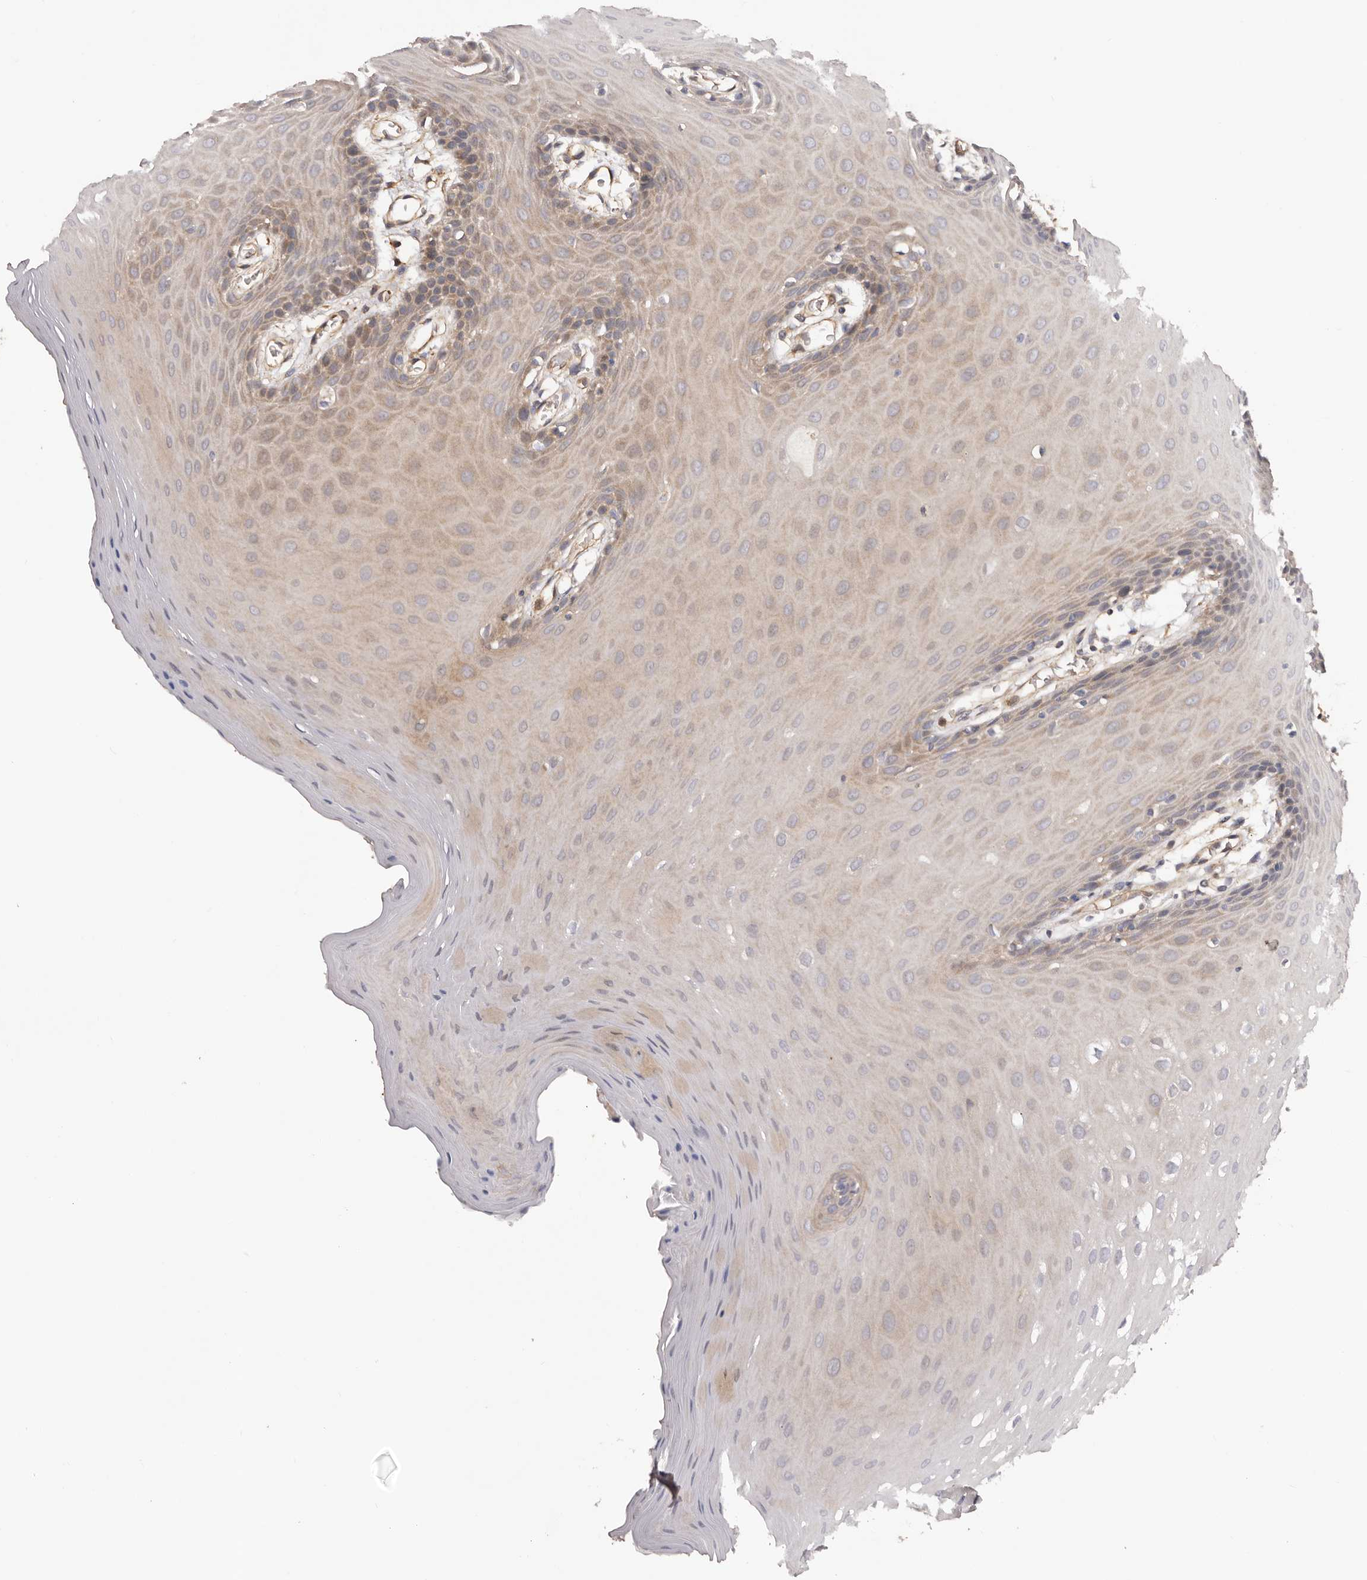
{"staining": {"intensity": "weak", "quantity": "25%-75%", "location": "cytoplasmic/membranous"}, "tissue": "oral mucosa", "cell_type": "Squamous epithelial cells", "image_type": "normal", "snomed": [{"axis": "morphology", "description": "Normal tissue, NOS"}, {"axis": "morphology", "description": "Squamous cell carcinoma, NOS"}, {"axis": "topography", "description": "Skeletal muscle"}, {"axis": "topography", "description": "Oral tissue"}, {"axis": "topography", "description": "Salivary gland"}, {"axis": "topography", "description": "Head-Neck"}], "caption": "Squamous epithelial cells demonstrate low levels of weak cytoplasmic/membranous positivity in about 25%-75% of cells in unremarkable oral mucosa. Nuclei are stained in blue.", "gene": "GTPBP1", "patient": {"sex": "male", "age": 54}}